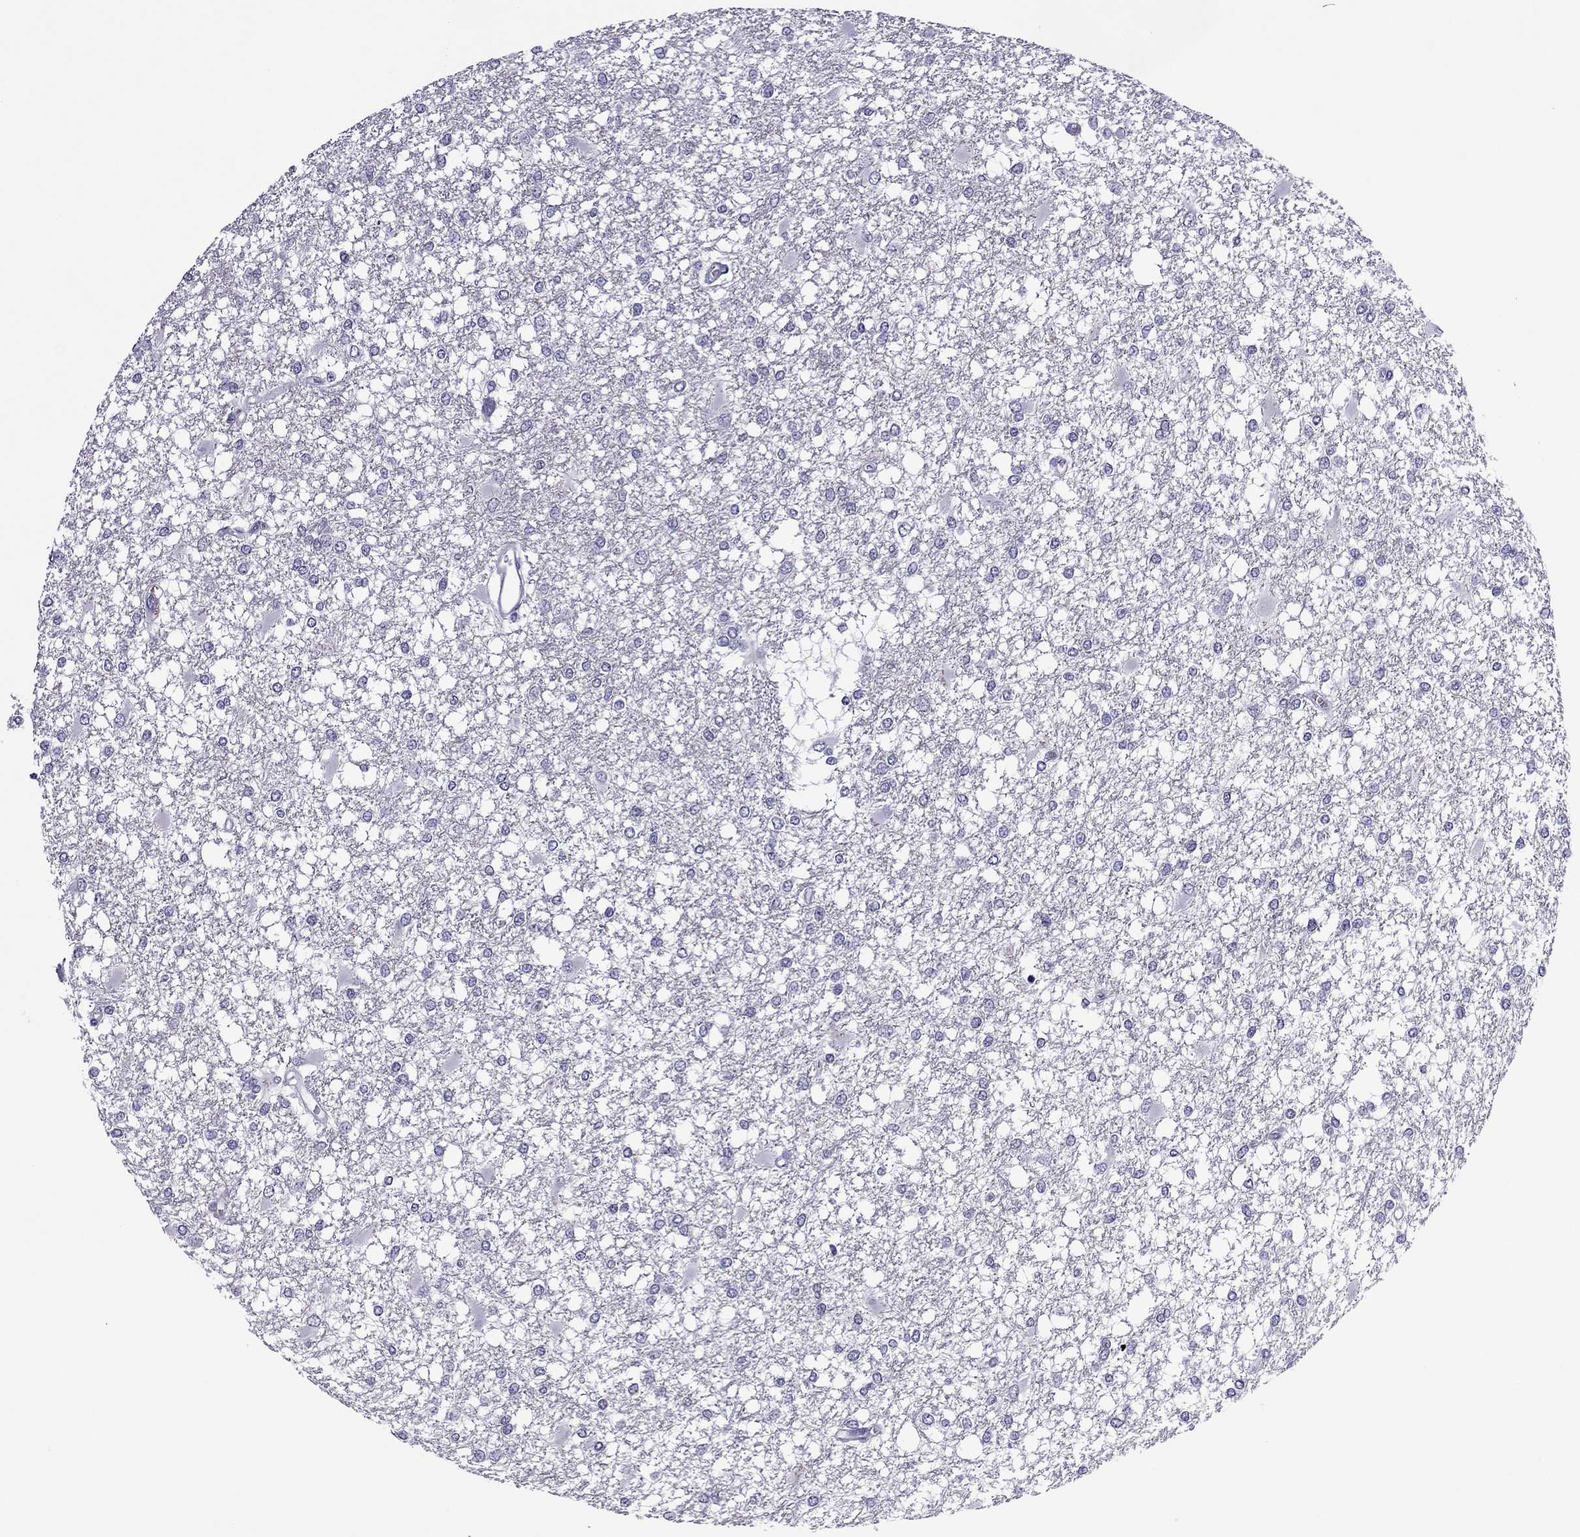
{"staining": {"intensity": "negative", "quantity": "none", "location": "none"}, "tissue": "glioma", "cell_type": "Tumor cells", "image_type": "cancer", "snomed": [{"axis": "morphology", "description": "Glioma, malignant, High grade"}, {"axis": "topography", "description": "Cerebral cortex"}], "caption": "Photomicrograph shows no protein expression in tumor cells of malignant glioma (high-grade) tissue.", "gene": "SLC16A8", "patient": {"sex": "male", "age": 79}}